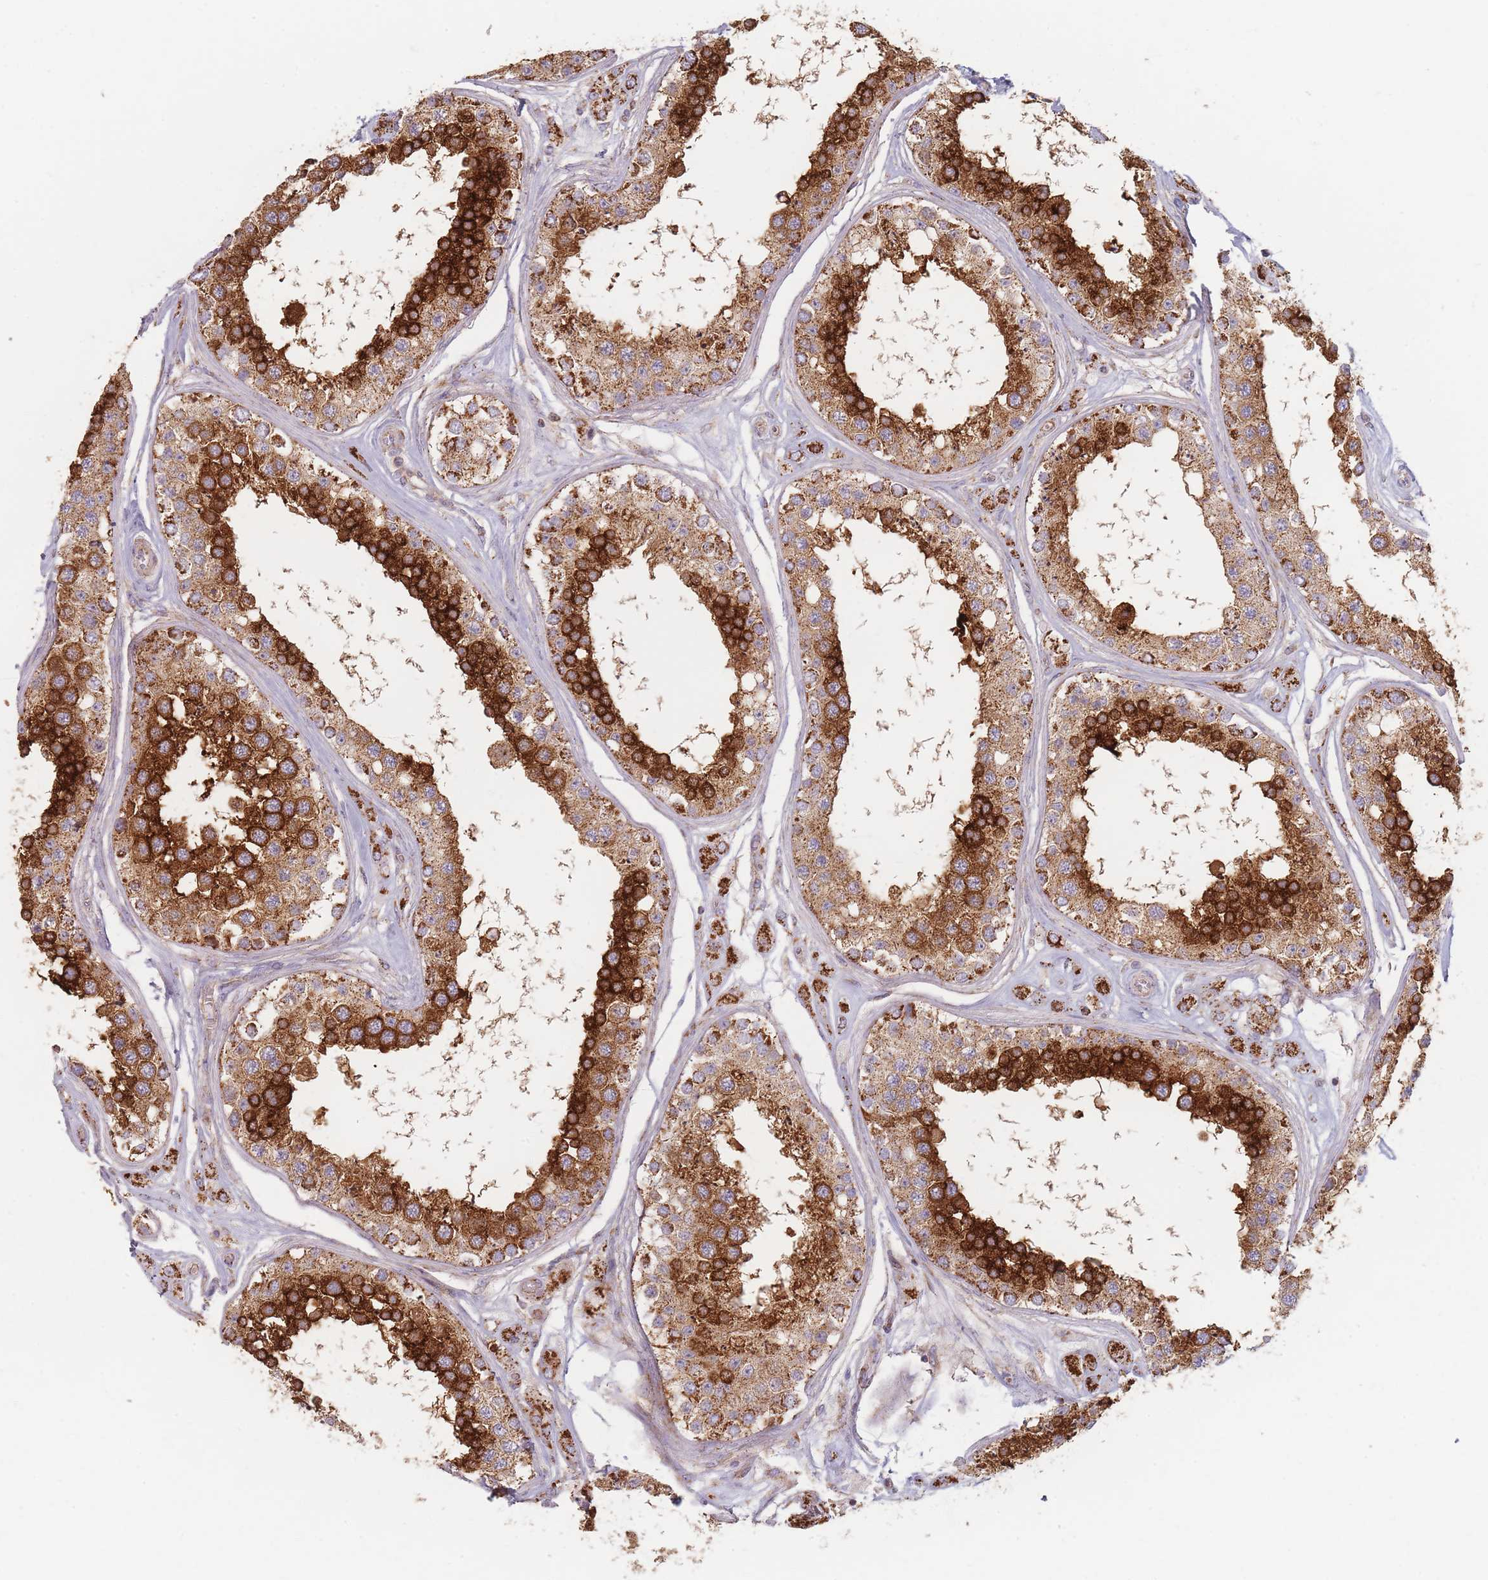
{"staining": {"intensity": "strong", "quantity": ">75%", "location": "cytoplasmic/membranous"}, "tissue": "testis", "cell_type": "Cells in seminiferous ducts", "image_type": "normal", "snomed": [{"axis": "morphology", "description": "Normal tissue, NOS"}, {"axis": "topography", "description": "Testis"}], "caption": "A high amount of strong cytoplasmic/membranous staining is appreciated in about >75% of cells in seminiferous ducts in benign testis.", "gene": "ESRP2", "patient": {"sex": "male", "age": 25}}